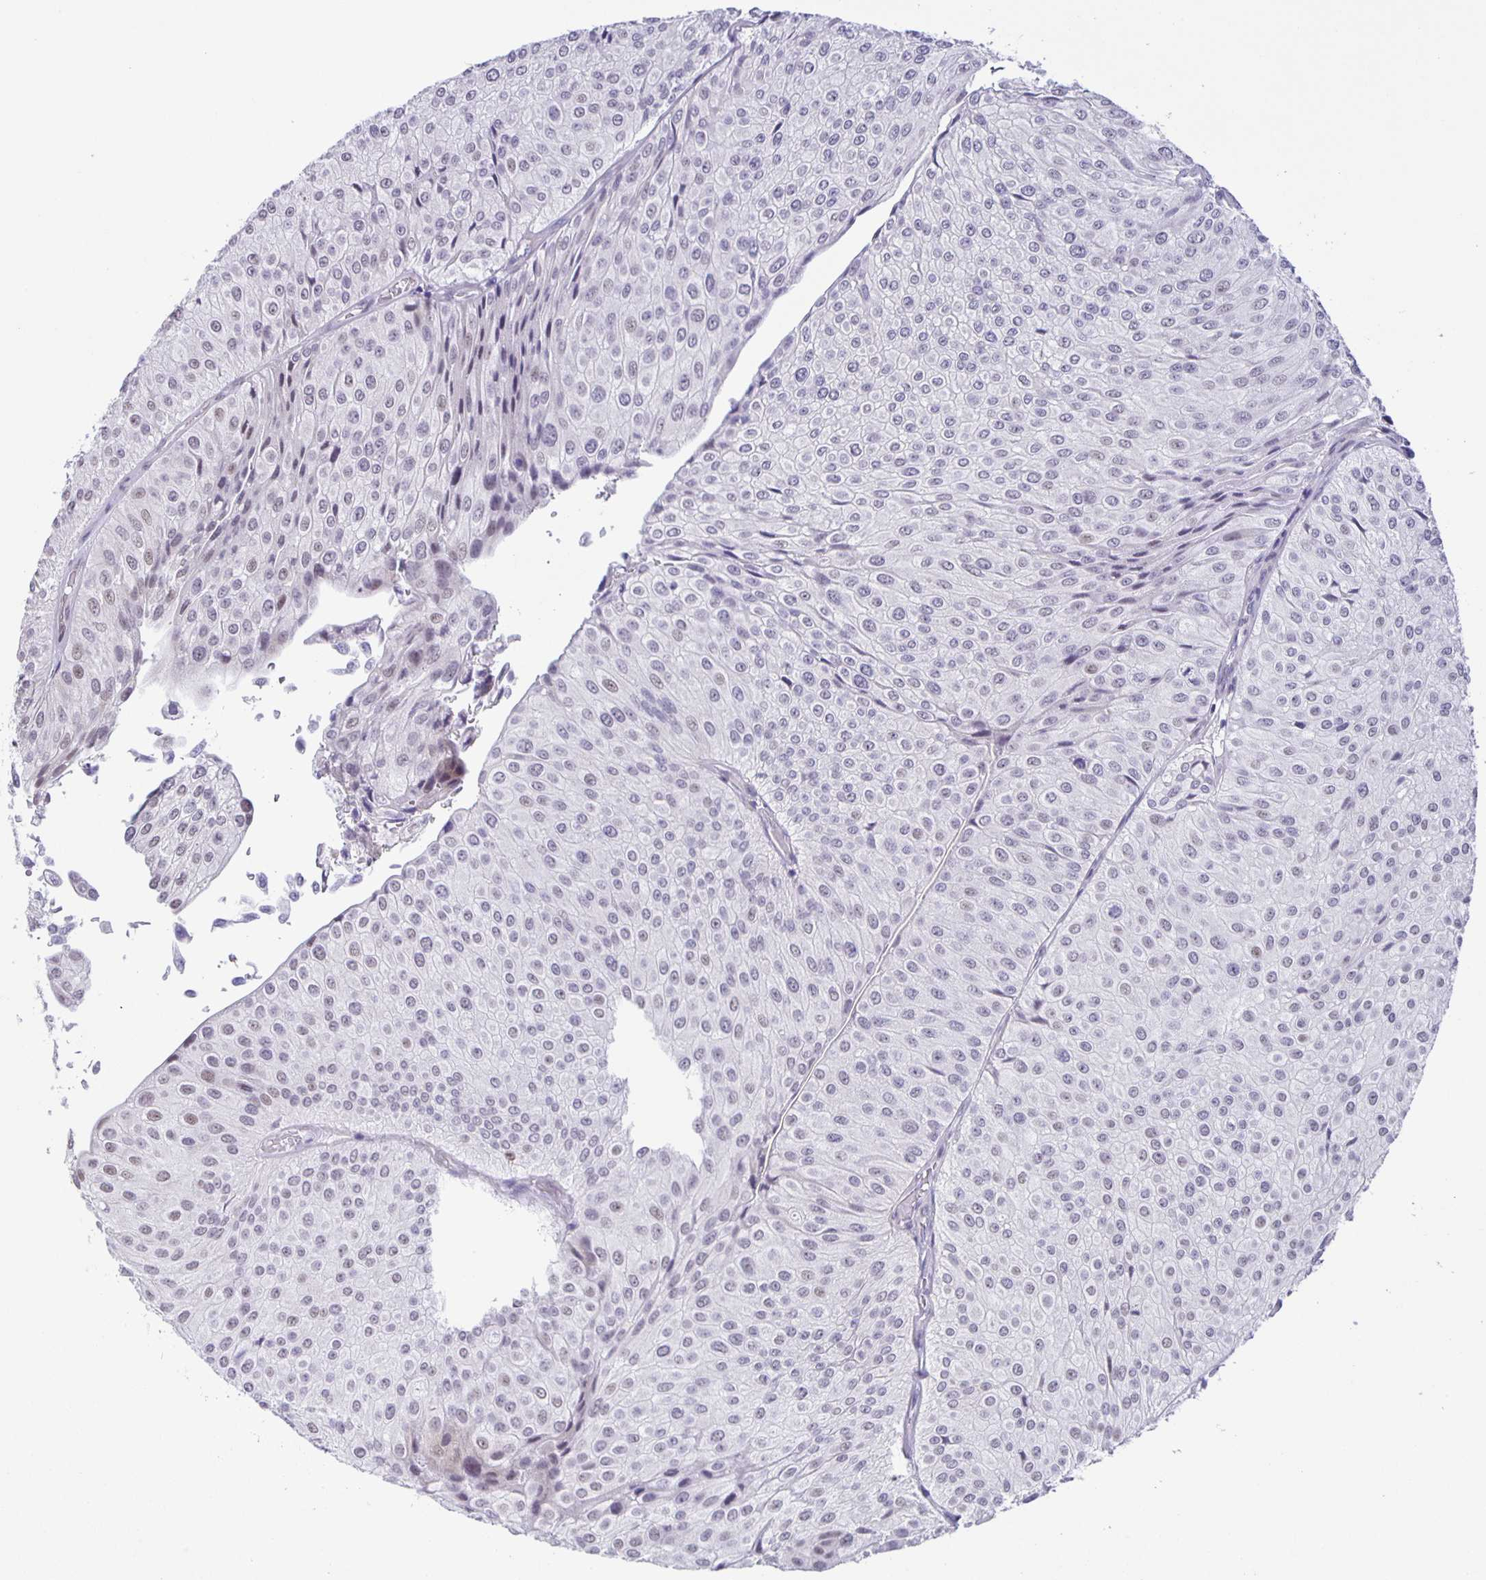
{"staining": {"intensity": "weak", "quantity": "<25%", "location": "nuclear"}, "tissue": "urothelial cancer", "cell_type": "Tumor cells", "image_type": "cancer", "snomed": [{"axis": "morphology", "description": "Urothelial carcinoma, NOS"}, {"axis": "topography", "description": "Urinary bladder"}], "caption": "DAB (3,3'-diaminobenzidine) immunohistochemical staining of human urothelial cancer displays no significant positivity in tumor cells.", "gene": "PHRF1", "patient": {"sex": "male", "age": 67}}